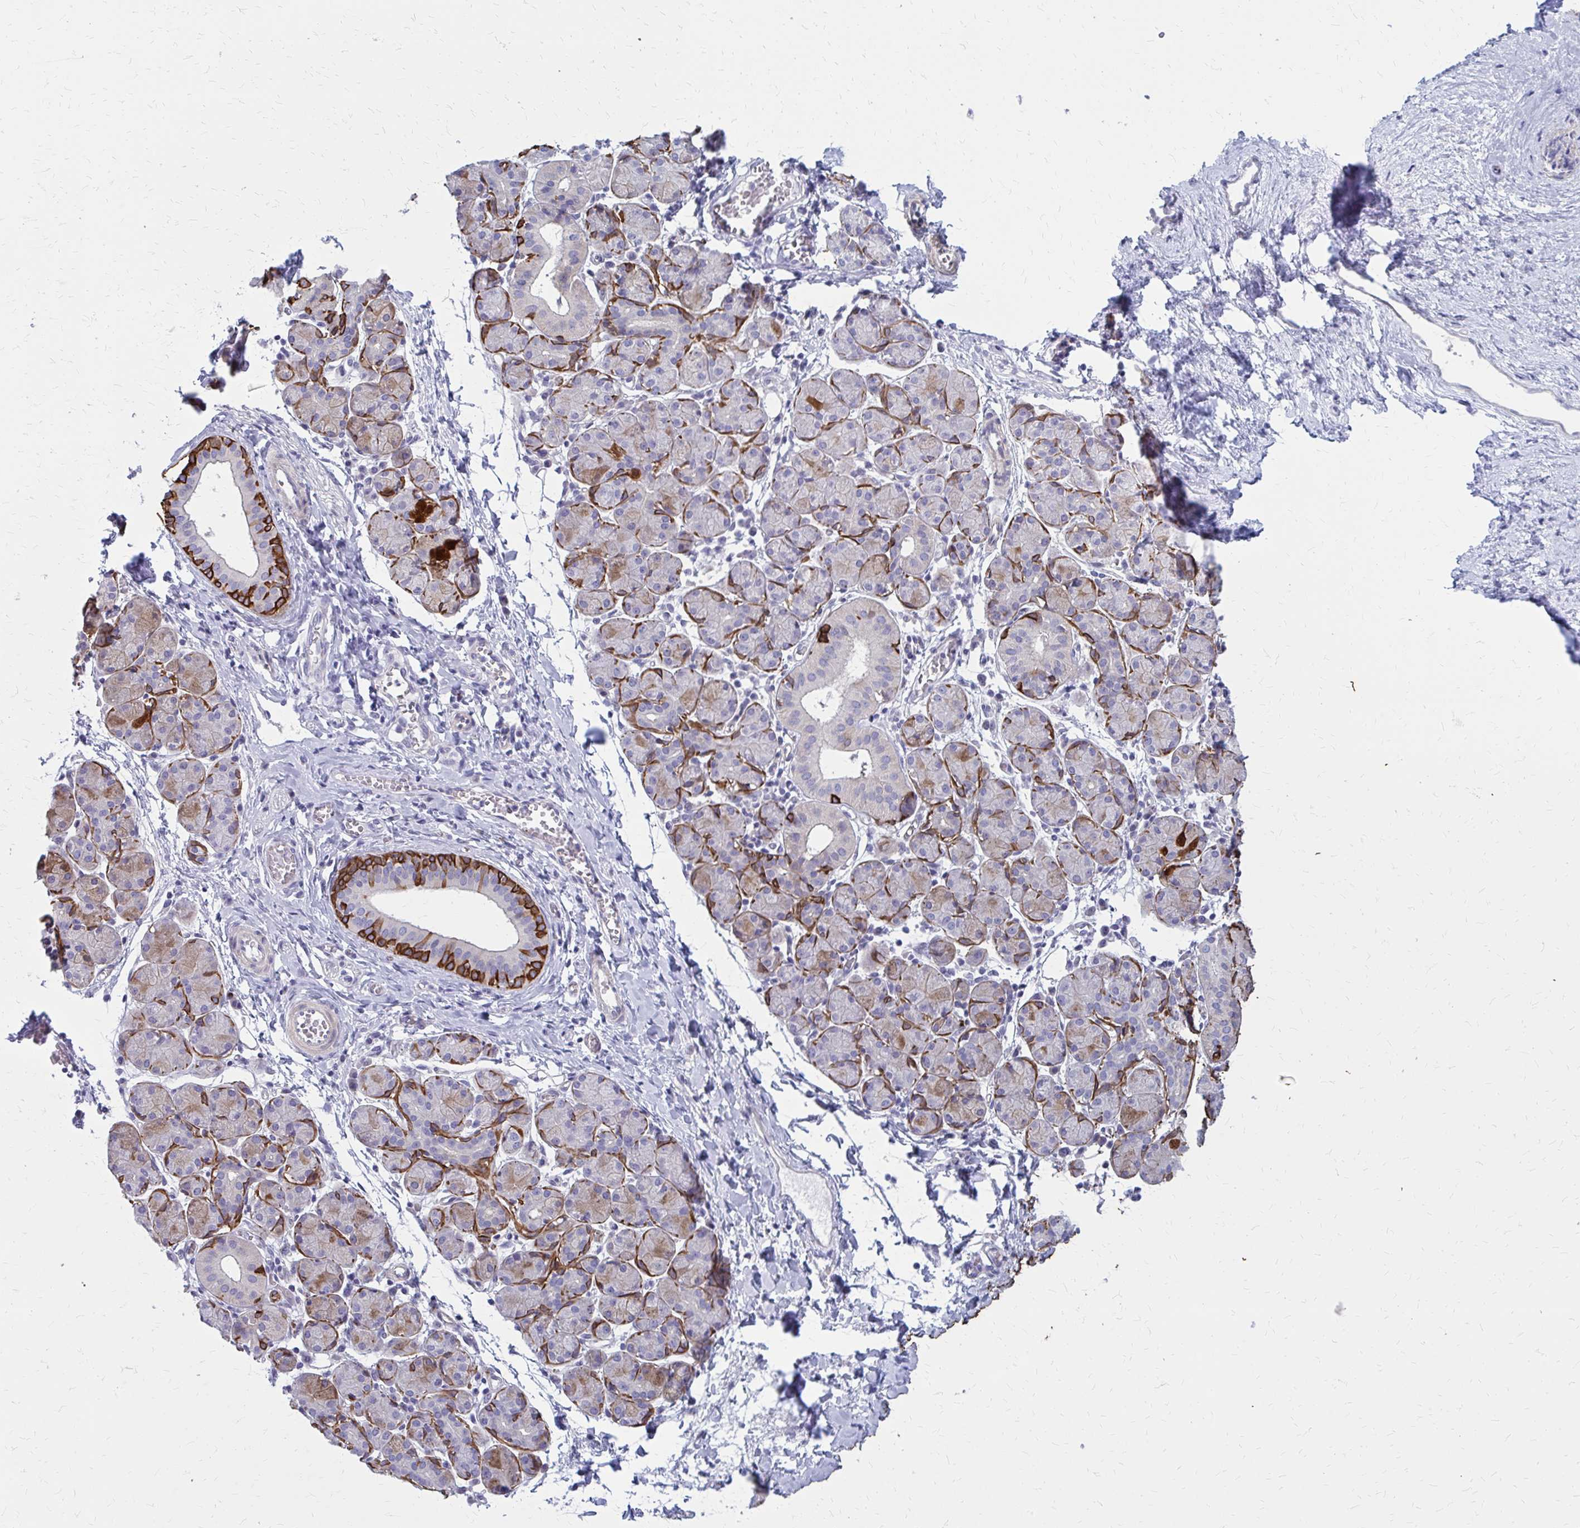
{"staining": {"intensity": "strong", "quantity": "<25%", "location": "cytoplasmic/membranous"}, "tissue": "salivary gland", "cell_type": "Glandular cells", "image_type": "normal", "snomed": [{"axis": "morphology", "description": "Normal tissue, NOS"}, {"axis": "morphology", "description": "Inflammation, NOS"}, {"axis": "topography", "description": "Lymph node"}, {"axis": "topography", "description": "Salivary gland"}], "caption": "Glandular cells reveal medium levels of strong cytoplasmic/membranous positivity in approximately <25% of cells in normal human salivary gland. The staining was performed using DAB (3,3'-diaminobenzidine), with brown indicating positive protein expression. Nuclei are stained blue with hematoxylin.", "gene": "GLYATL2", "patient": {"sex": "male", "age": 3}}